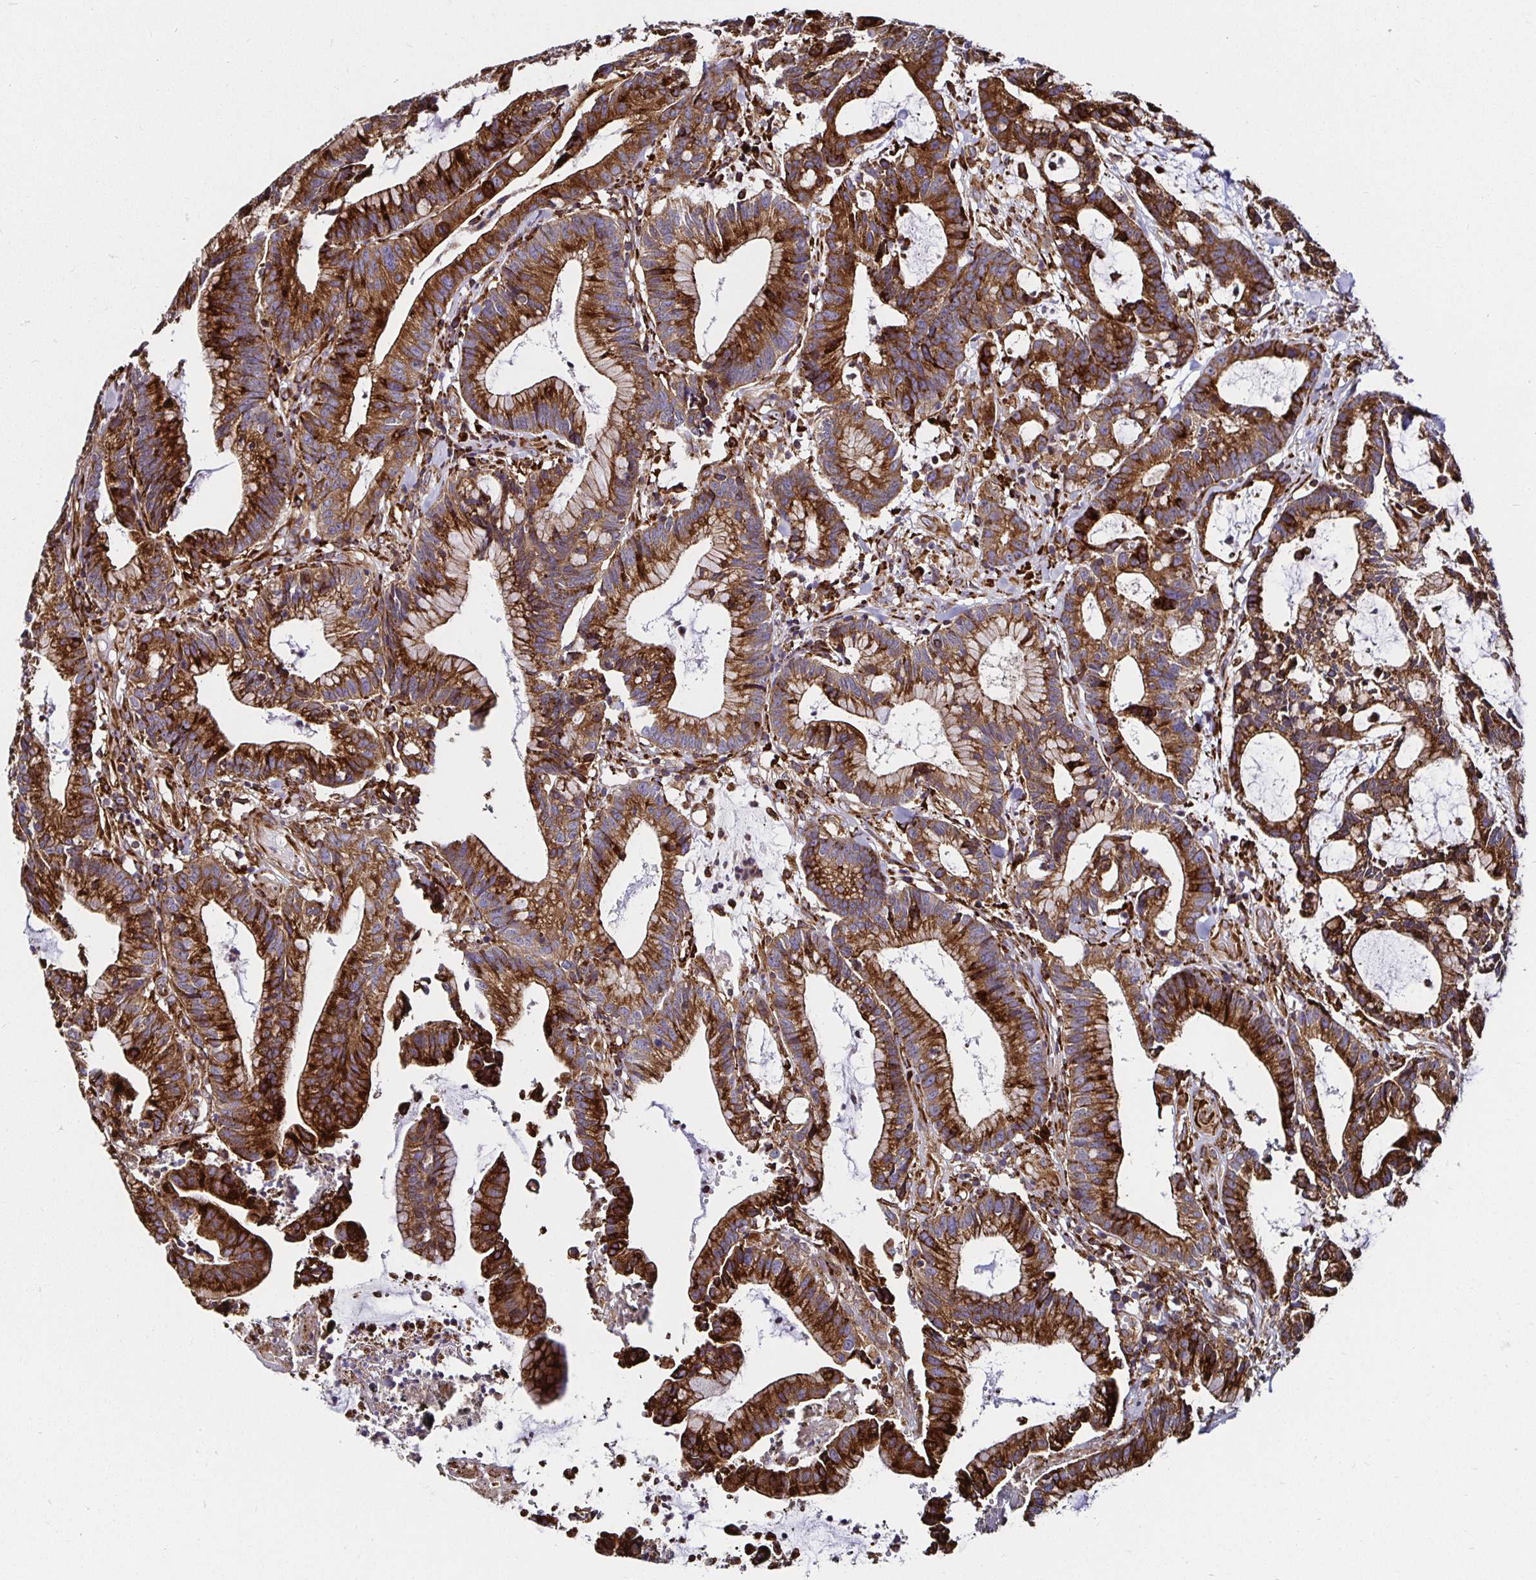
{"staining": {"intensity": "strong", "quantity": ">75%", "location": "cytoplasmic/membranous"}, "tissue": "colorectal cancer", "cell_type": "Tumor cells", "image_type": "cancer", "snomed": [{"axis": "morphology", "description": "Adenocarcinoma, NOS"}, {"axis": "topography", "description": "Colon"}], "caption": "A brown stain shows strong cytoplasmic/membranous positivity of a protein in human colorectal cancer (adenocarcinoma) tumor cells. (Brightfield microscopy of DAB IHC at high magnification).", "gene": "SMYD3", "patient": {"sex": "female", "age": 78}}